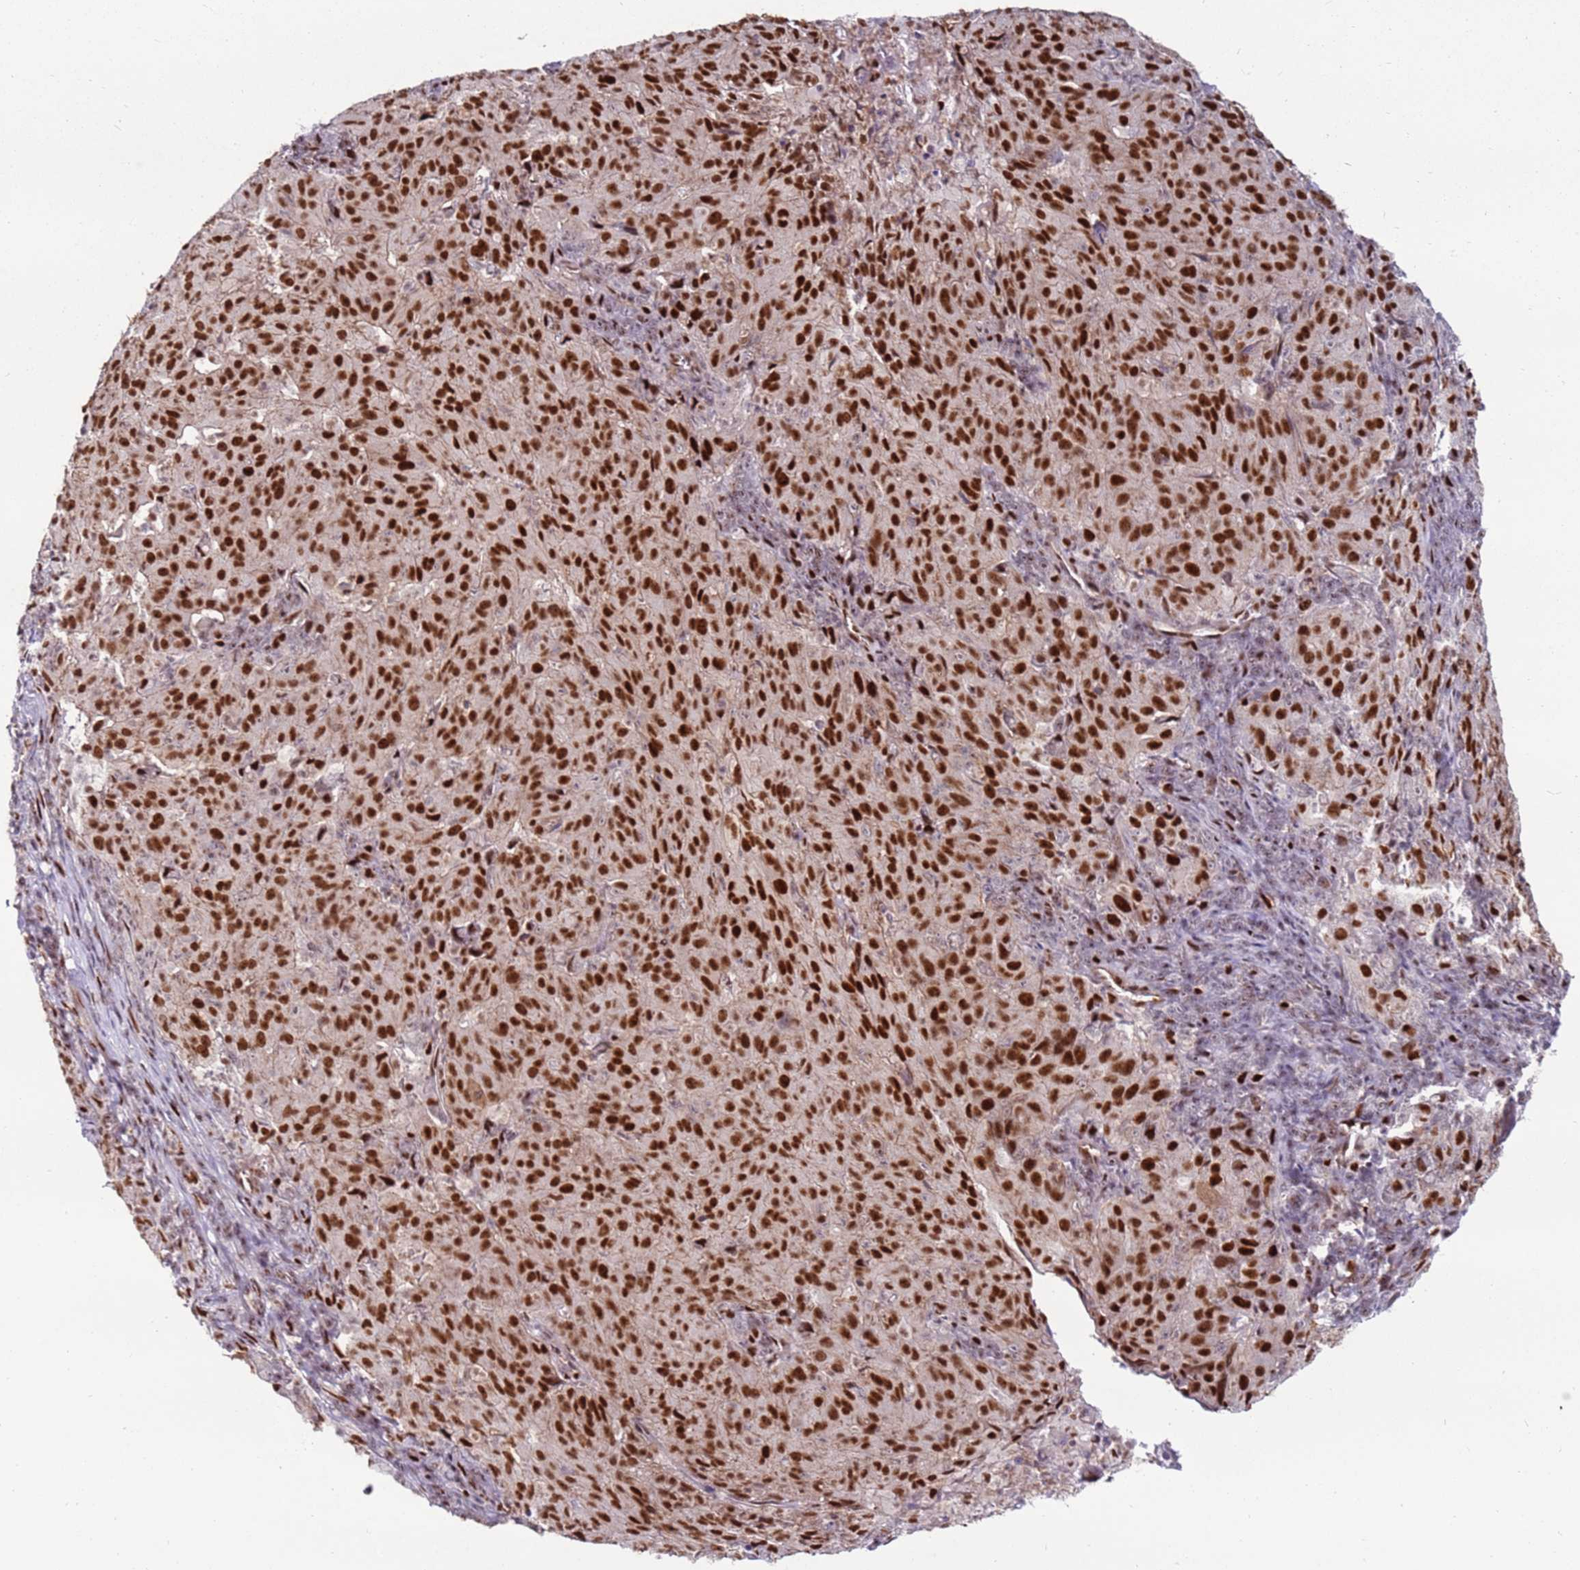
{"staining": {"intensity": "moderate", "quantity": ">75%", "location": "nuclear"}, "tissue": "pancreatic cancer", "cell_type": "Tumor cells", "image_type": "cancer", "snomed": [{"axis": "morphology", "description": "Adenocarcinoma, NOS"}, {"axis": "topography", "description": "Pancreas"}], "caption": "The image displays a brown stain indicating the presence of a protein in the nuclear of tumor cells in pancreatic cancer (adenocarcinoma).", "gene": "KPNA4", "patient": {"sex": "male", "age": 63}}